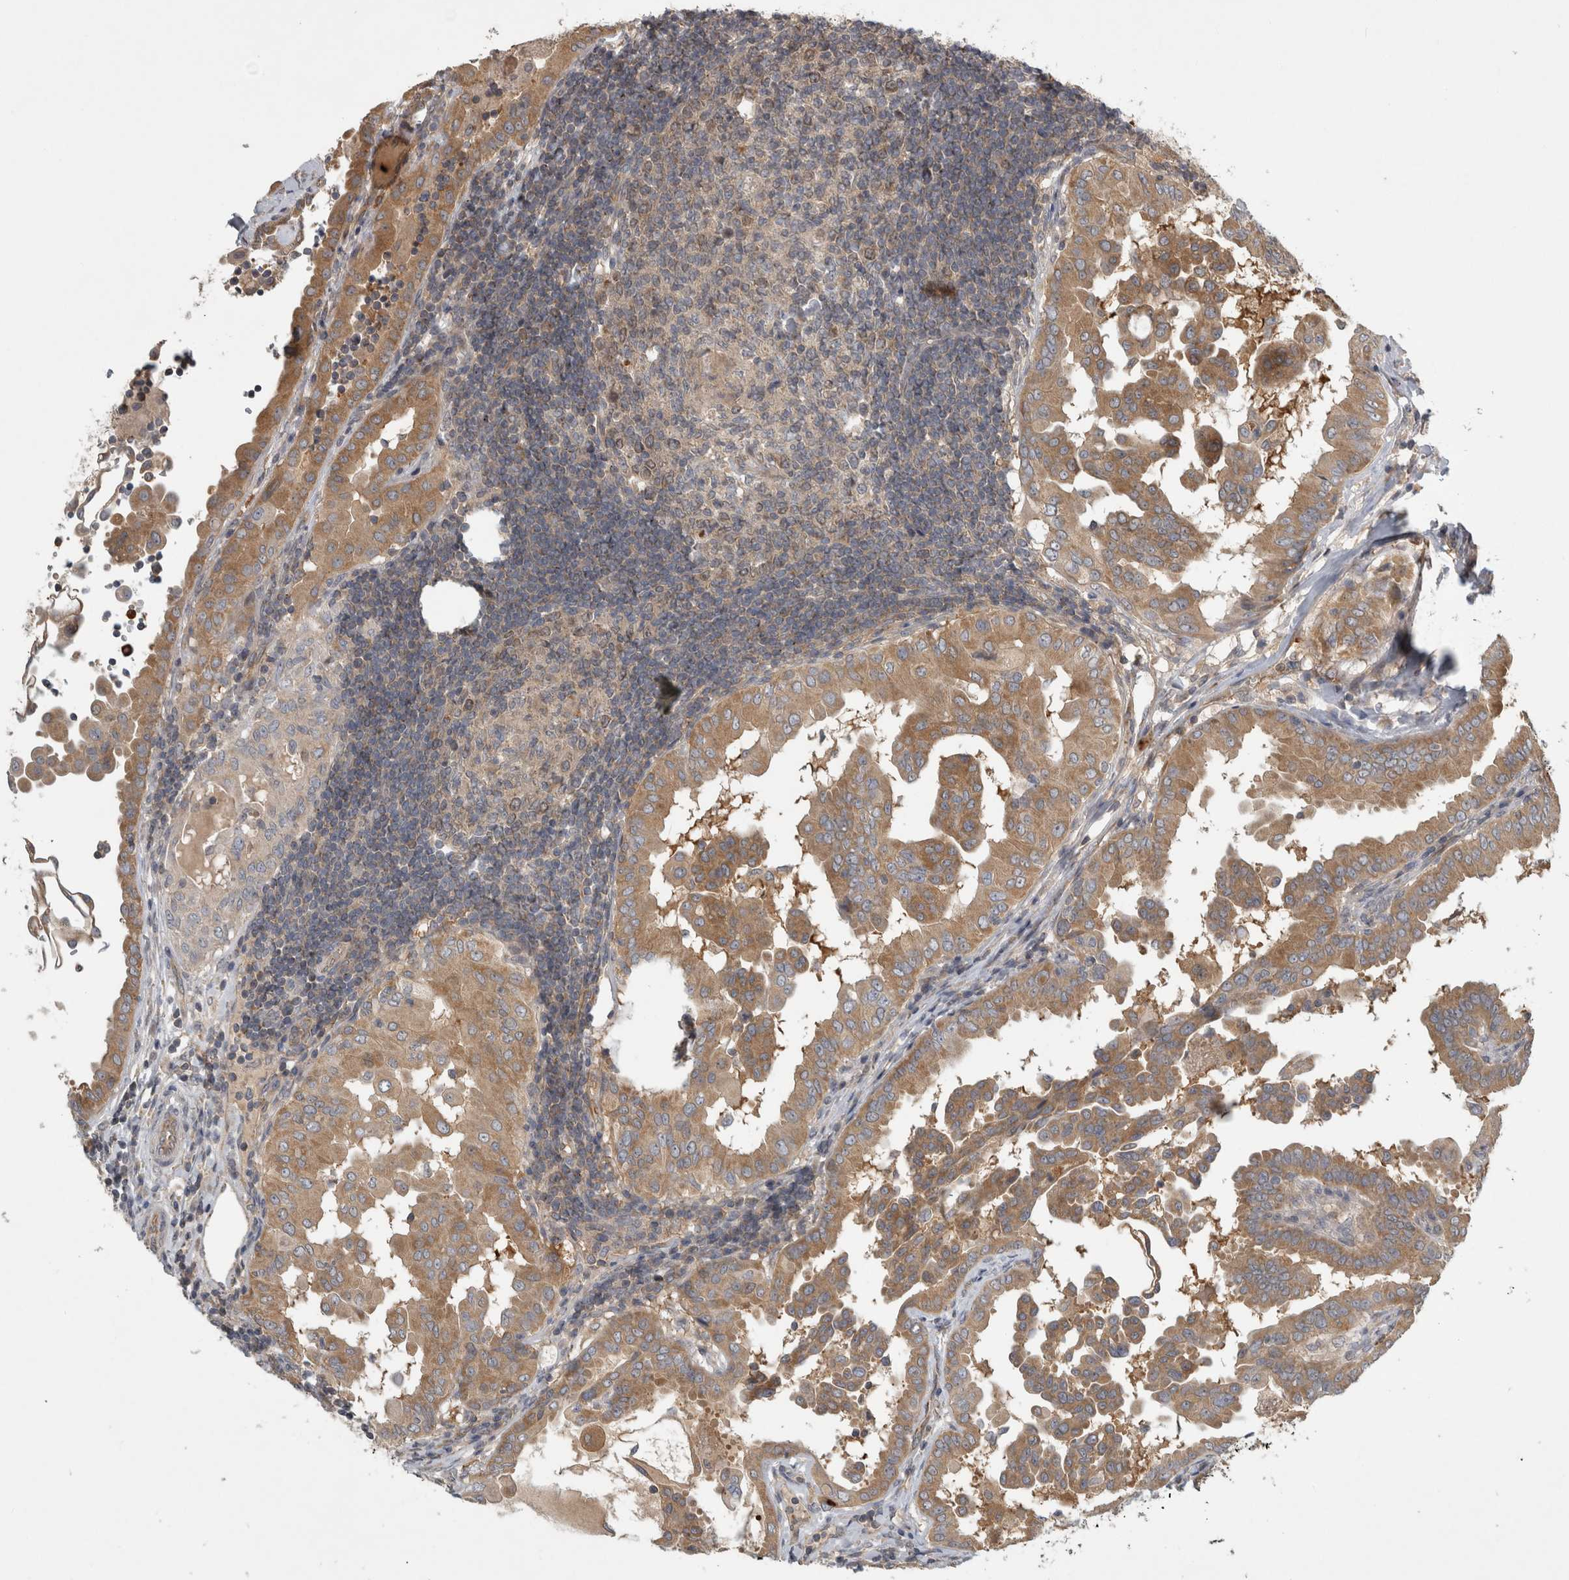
{"staining": {"intensity": "moderate", "quantity": ">75%", "location": "cytoplasmic/membranous"}, "tissue": "thyroid cancer", "cell_type": "Tumor cells", "image_type": "cancer", "snomed": [{"axis": "morphology", "description": "Papillary adenocarcinoma, NOS"}, {"axis": "topography", "description": "Thyroid gland"}], "caption": "A high-resolution image shows immunohistochemistry (IHC) staining of thyroid cancer (papillary adenocarcinoma), which demonstrates moderate cytoplasmic/membranous expression in approximately >75% of tumor cells.", "gene": "TRMT61B", "patient": {"sex": "male", "age": 33}}